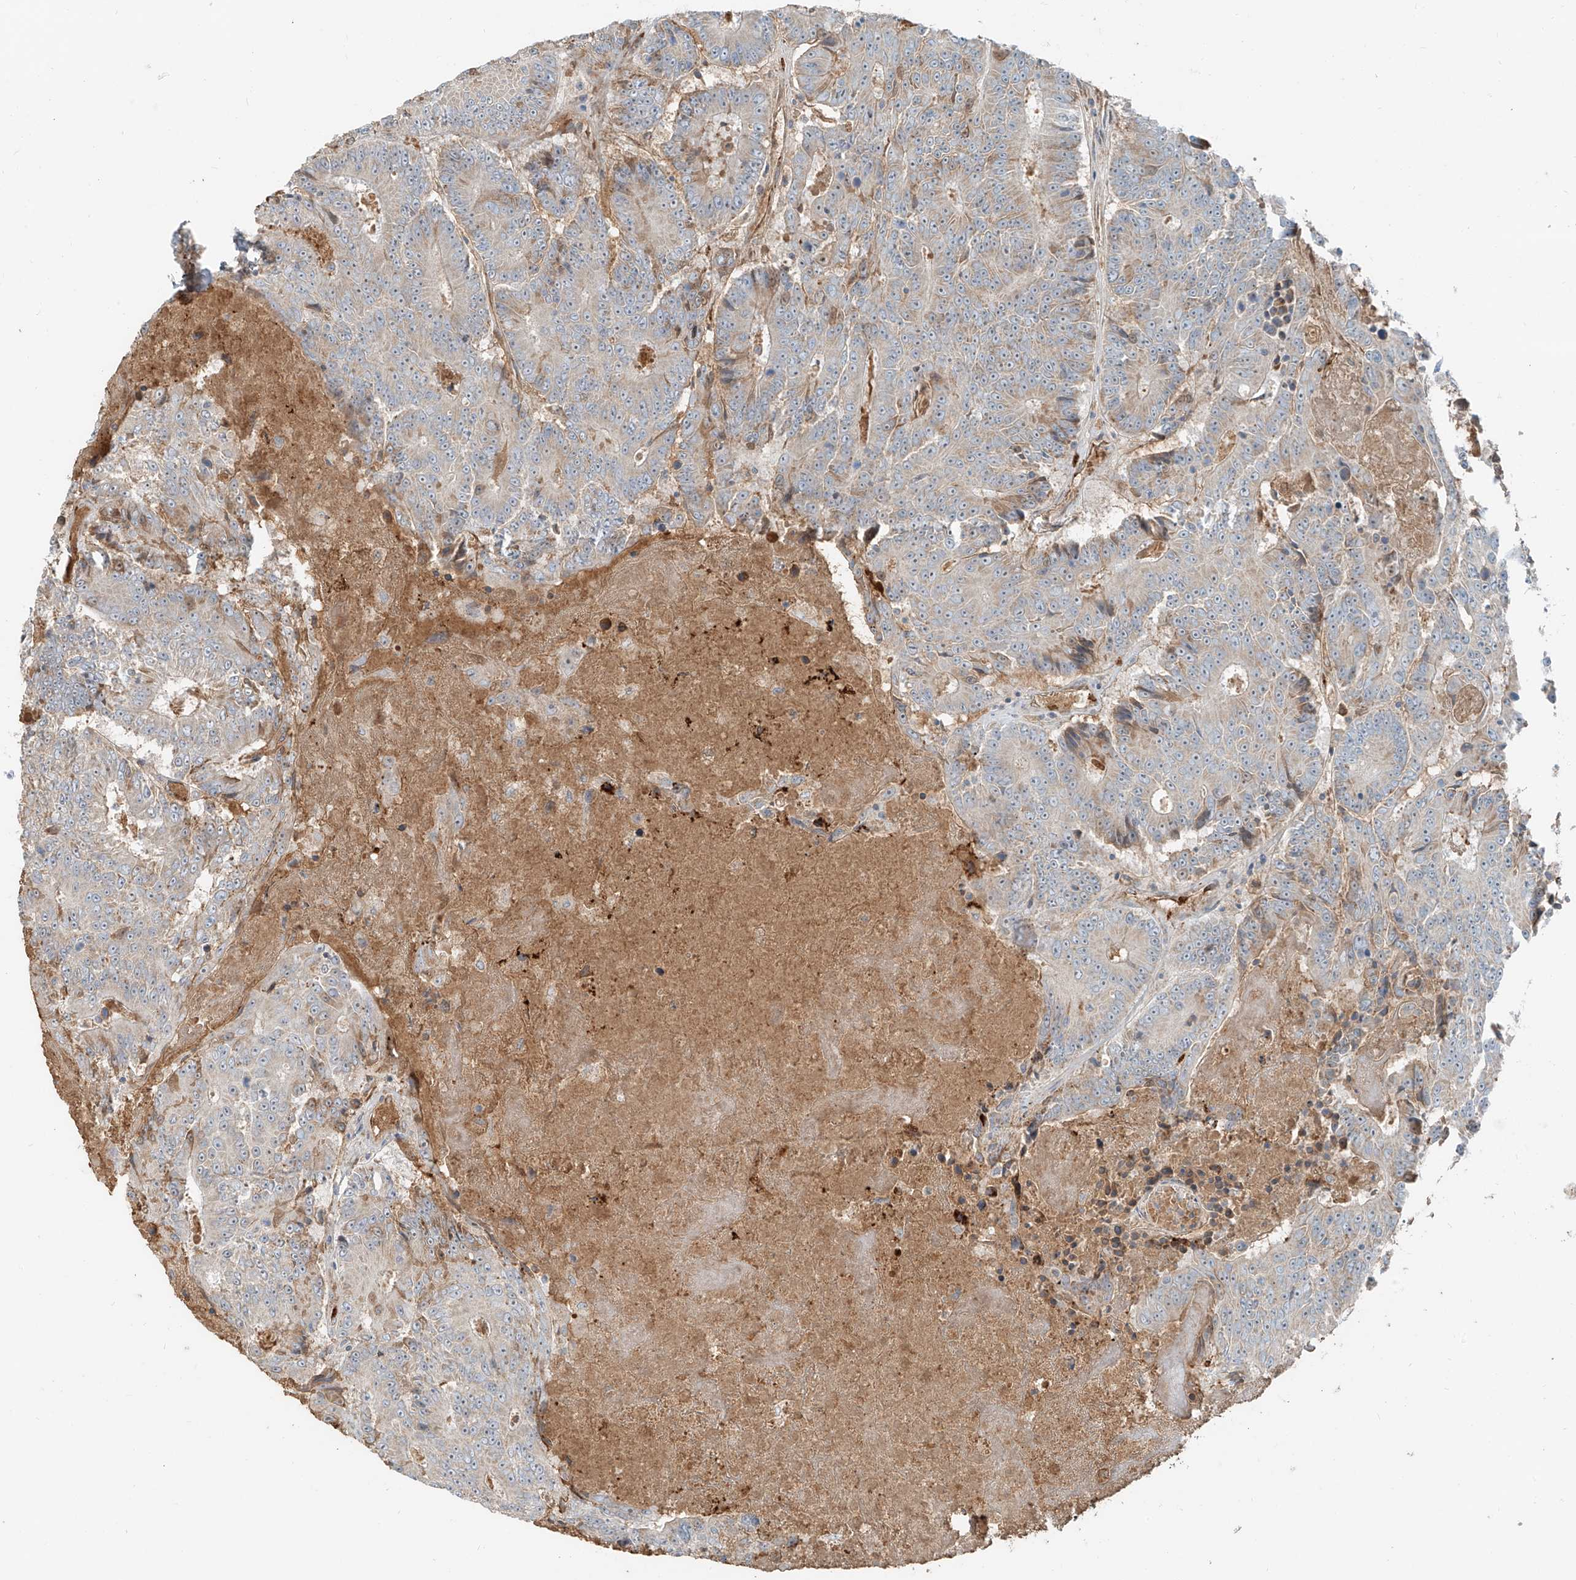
{"staining": {"intensity": "weak", "quantity": "<25%", "location": "cytoplasmic/membranous"}, "tissue": "colorectal cancer", "cell_type": "Tumor cells", "image_type": "cancer", "snomed": [{"axis": "morphology", "description": "Adenocarcinoma, NOS"}, {"axis": "topography", "description": "Colon"}], "caption": "Immunohistochemistry (IHC) photomicrograph of adenocarcinoma (colorectal) stained for a protein (brown), which demonstrates no expression in tumor cells.", "gene": "FSTL1", "patient": {"sex": "male", "age": 83}}